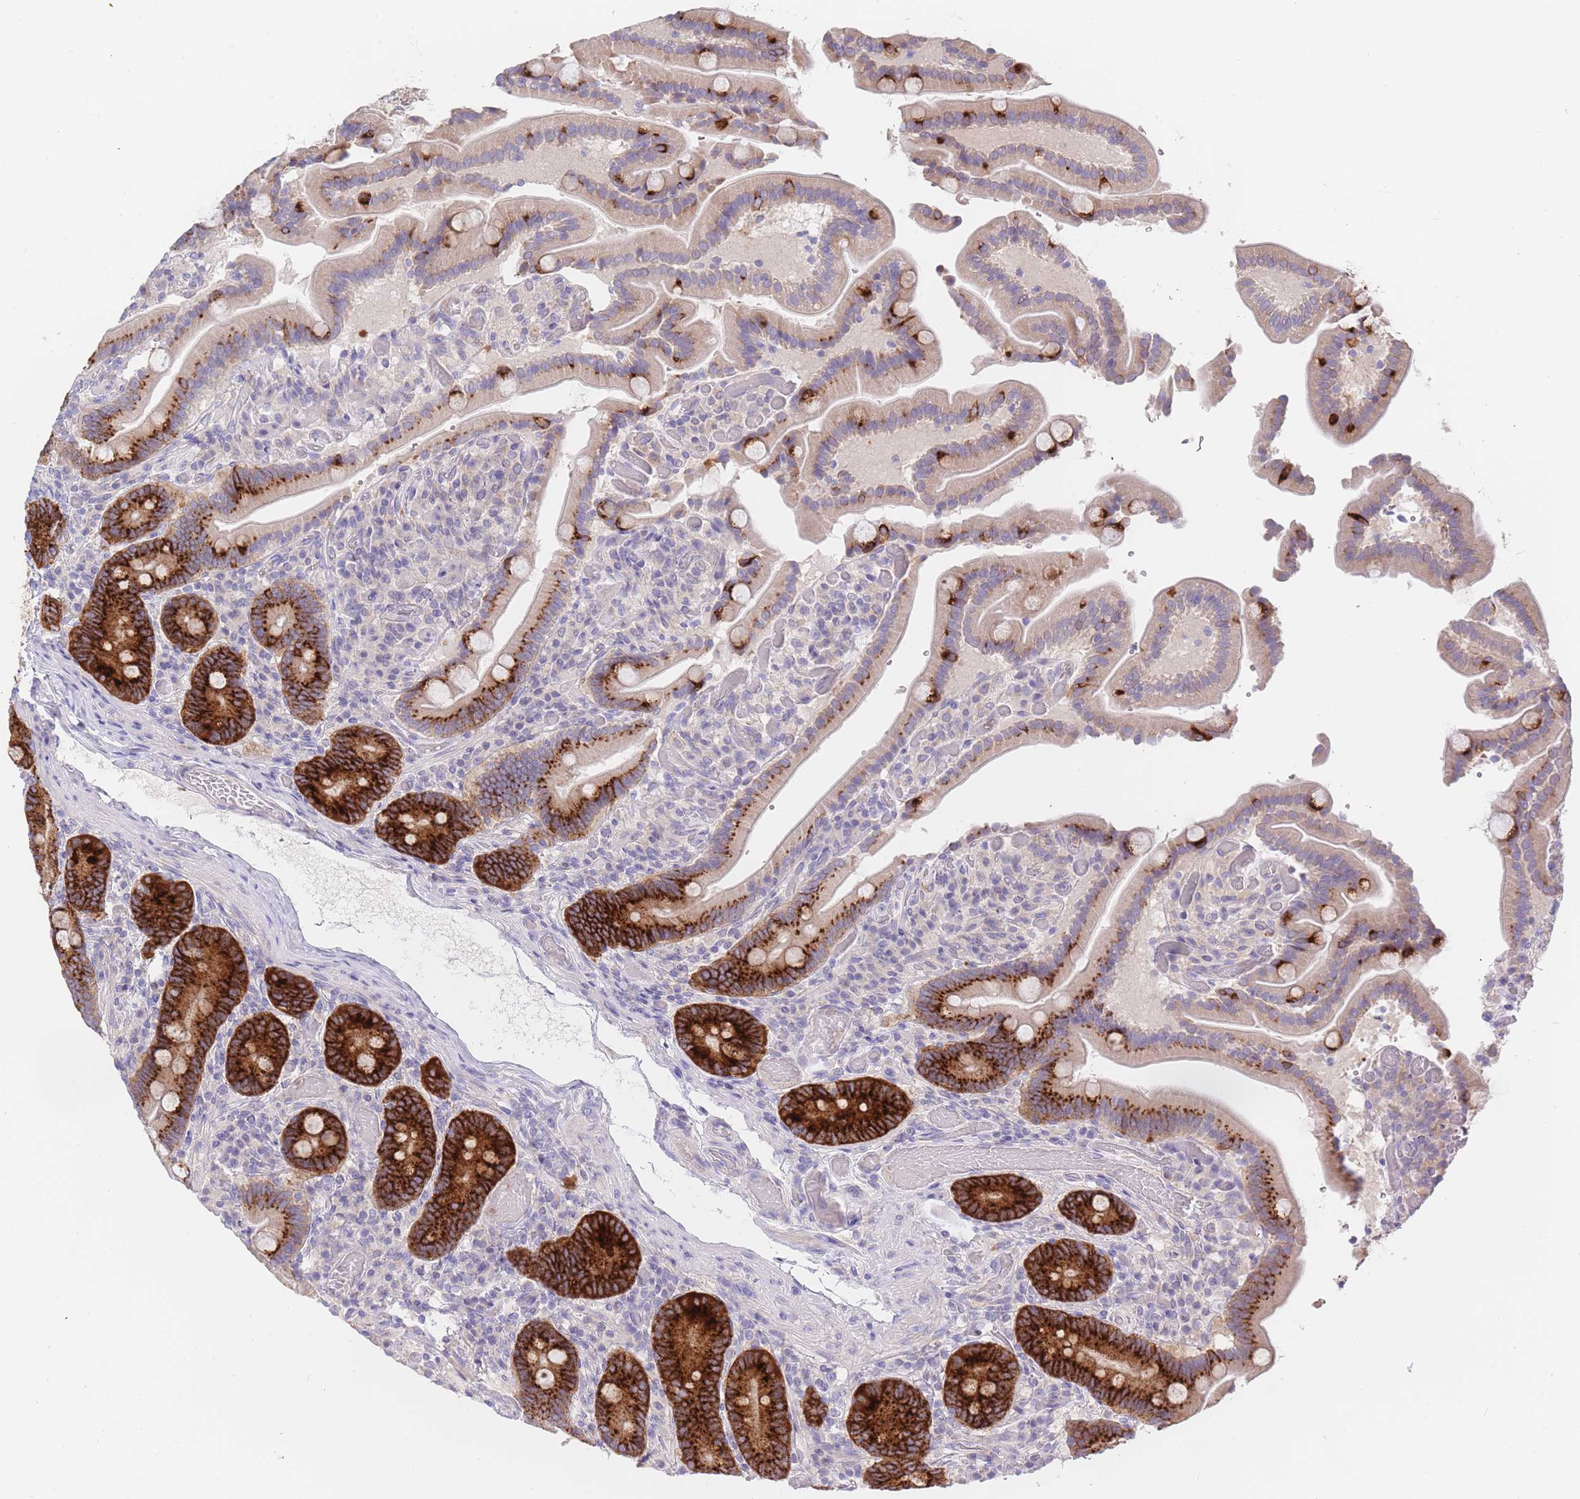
{"staining": {"intensity": "strong", "quantity": "25%-75%", "location": "cytoplasmic/membranous"}, "tissue": "duodenum", "cell_type": "Glandular cells", "image_type": "normal", "snomed": [{"axis": "morphology", "description": "Normal tissue, NOS"}, {"axis": "topography", "description": "Duodenum"}], "caption": "DAB immunohistochemical staining of benign human duodenum demonstrates strong cytoplasmic/membranous protein positivity in about 25%-75% of glandular cells.", "gene": "BORCS5", "patient": {"sex": "female", "age": 62}}